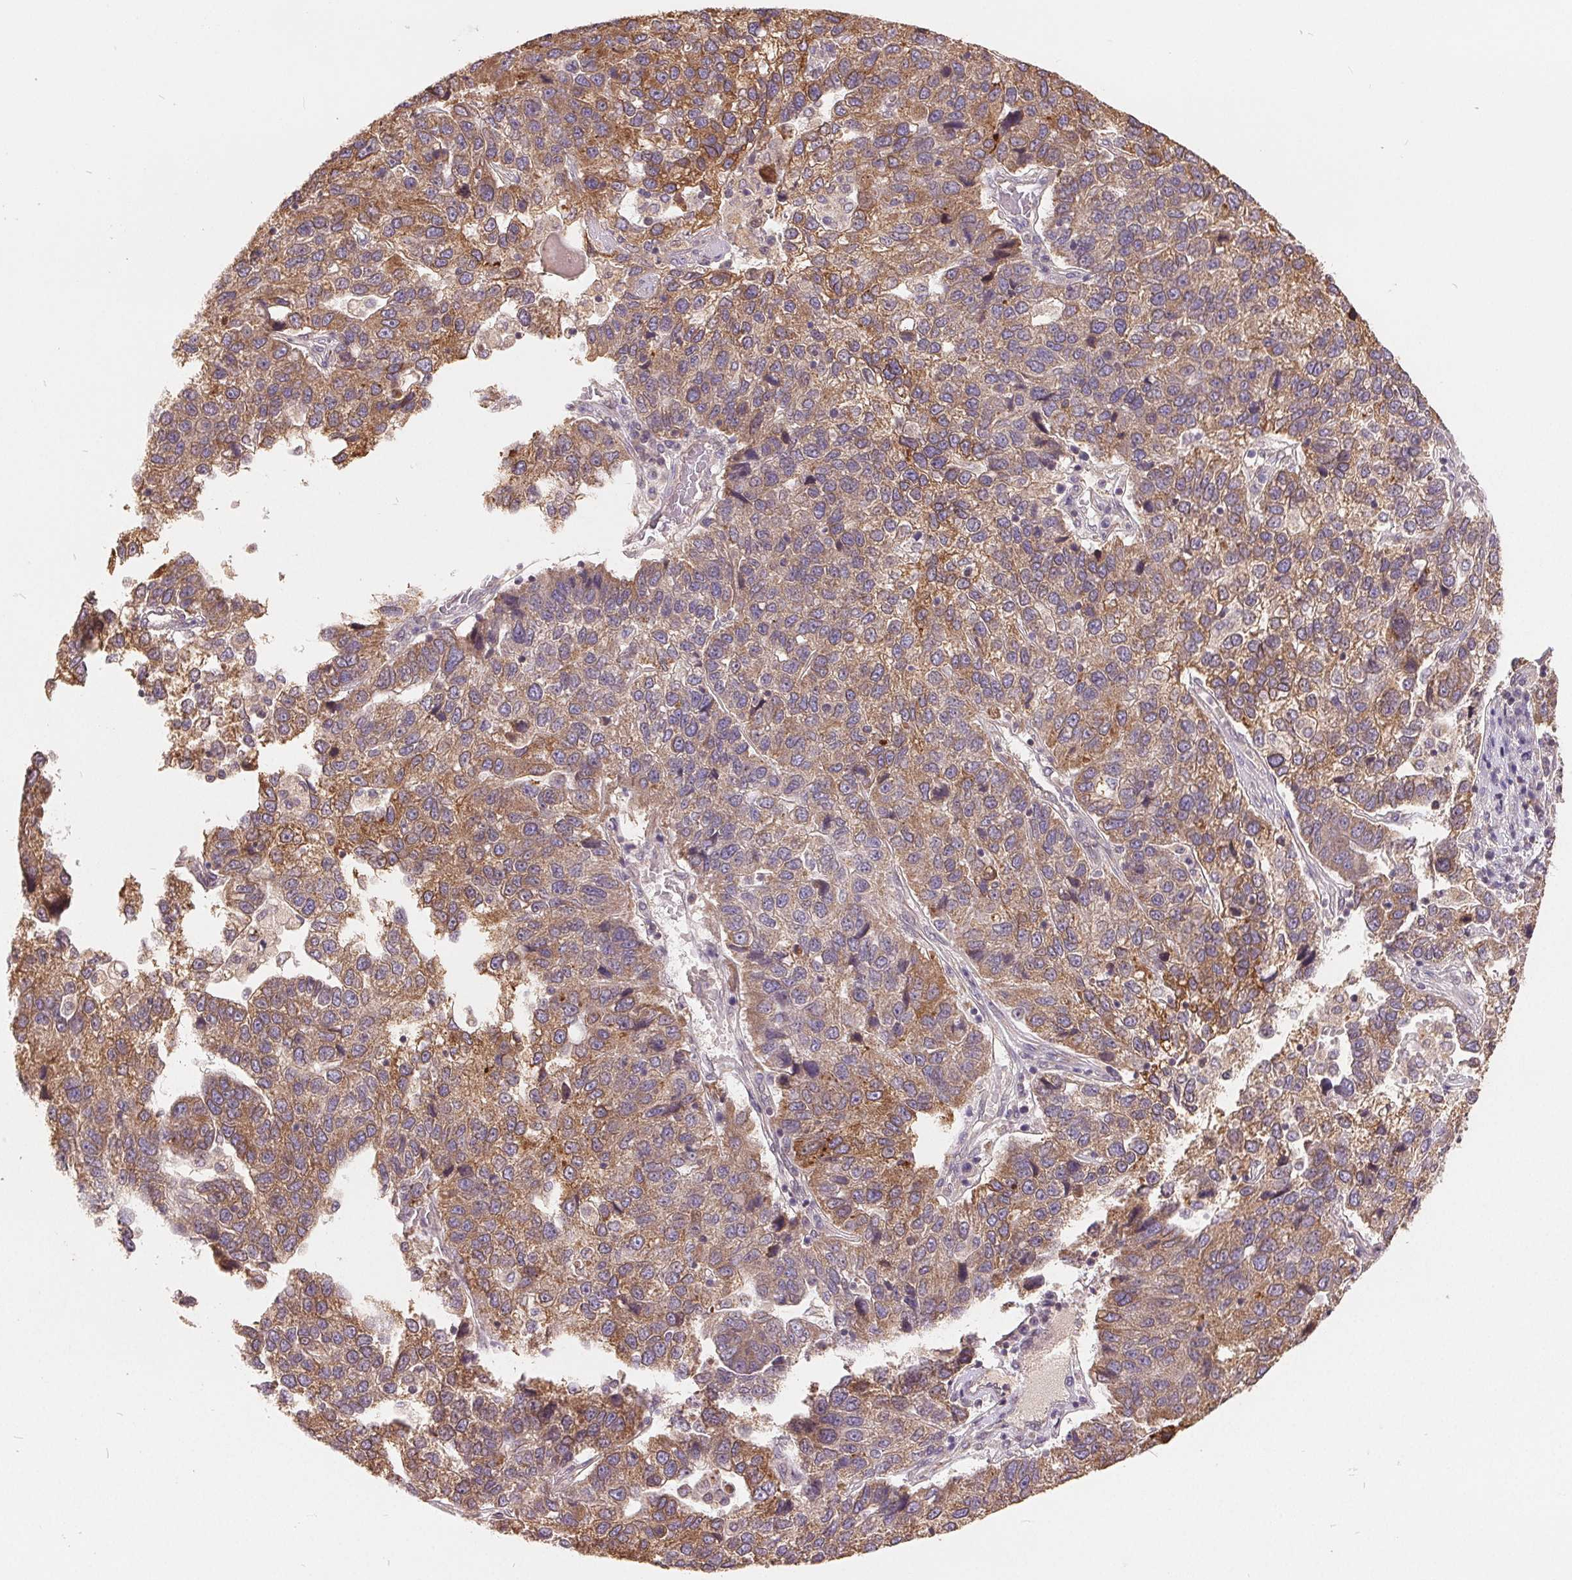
{"staining": {"intensity": "moderate", "quantity": ">75%", "location": "cytoplasmic/membranous"}, "tissue": "pancreatic cancer", "cell_type": "Tumor cells", "image_type": "cancer", "snomed": [{"axis": "morphology", "description": "Adenocarcinoma, NOS"}, {"axis": "topography", "description": "Pancreas"}], "caption": "The micrograph shows a brown stain indicating the presence of a protein in the cytoplasmic/membranous of tumor cells in pancreatic cancer.", "gene": "CDIPT", "patient": {"sex": "female", "age": 61}}